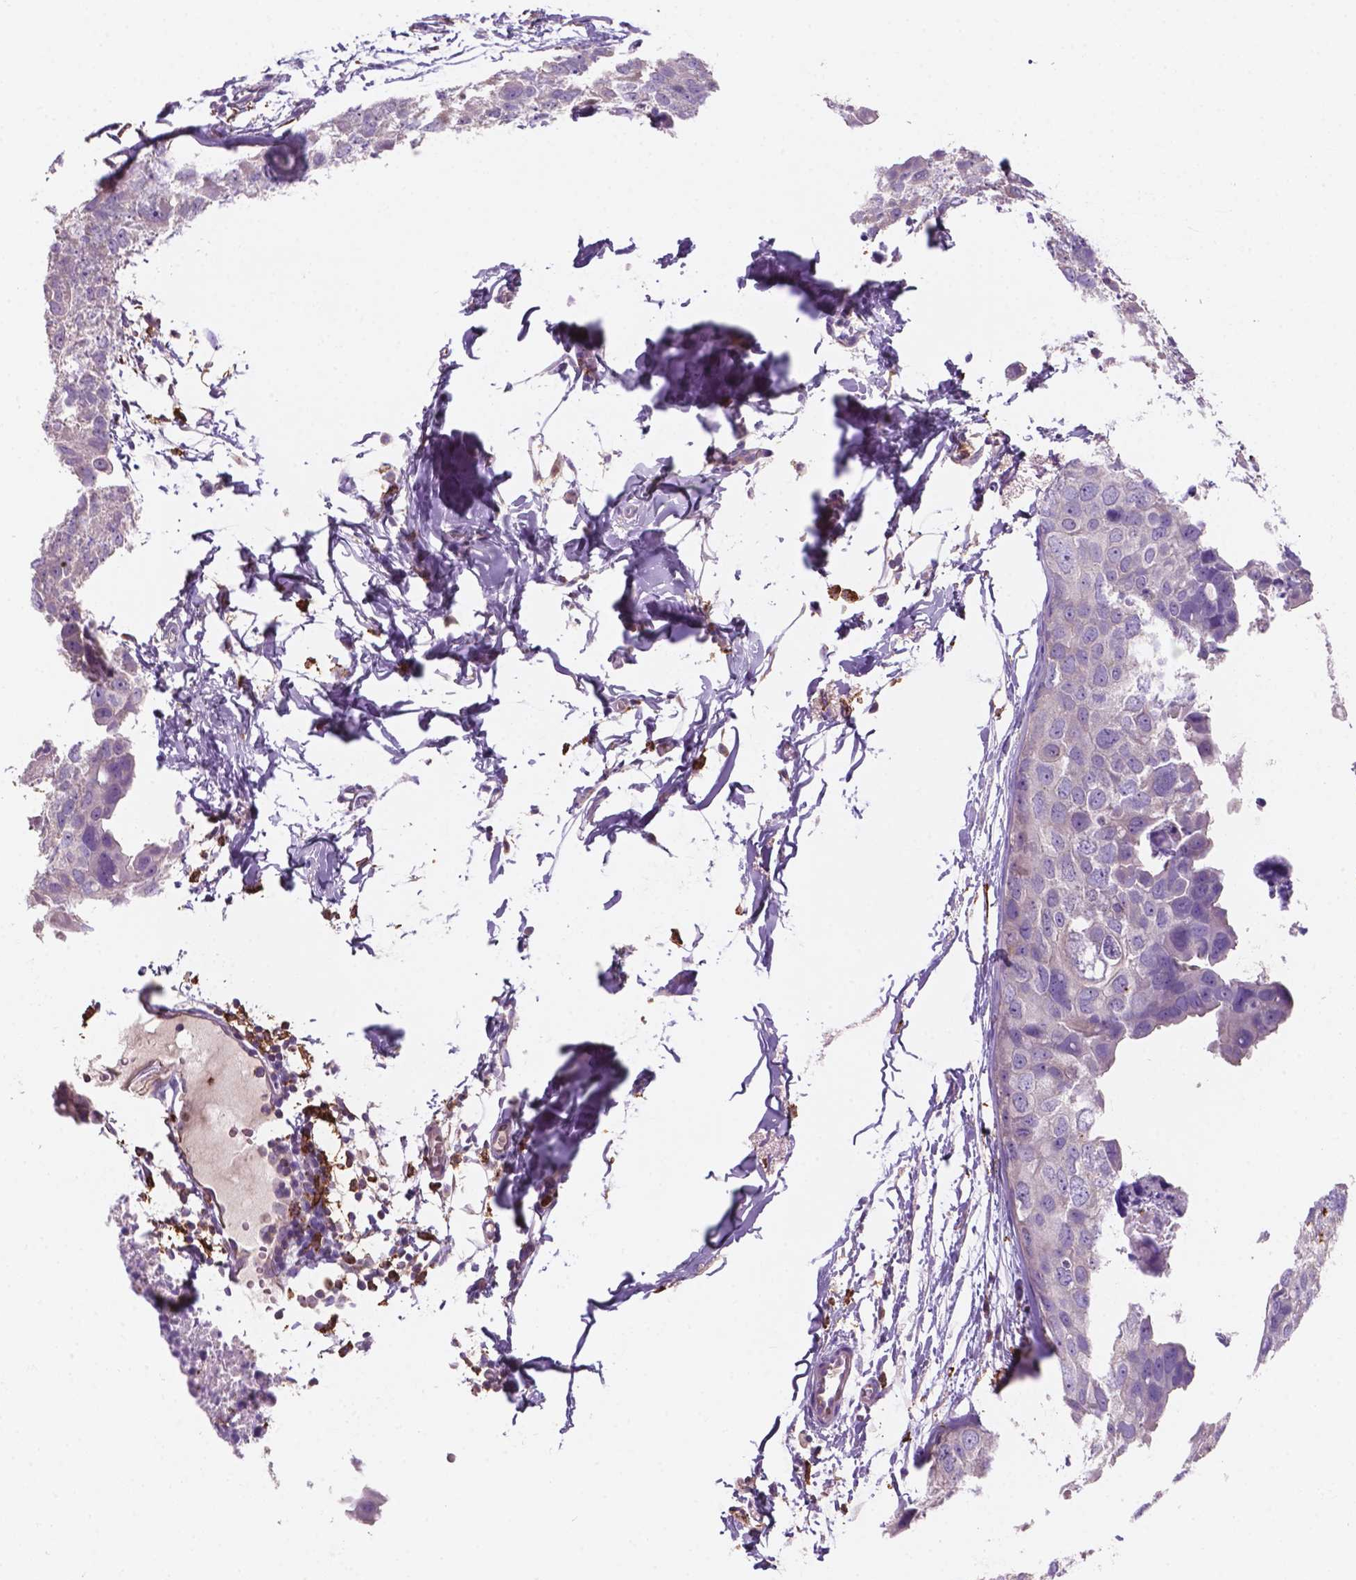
{"staining": {"intensity": "negative", "quantity": "none", "location": "none"}, "tissue": "breast cancer", "cell_type": "Tumor cells", "image_type": "cancer", "snomed": [{"axis": "morphology", "description": "Duct carcinoma"}, {"axis": "topography", "description": "Breast"}], "caption": "High magnification brightfield microscopy of breast cancer (intraductal carcinoma) stained with DAB (brown) and counterstained with hematoxylin (blue): tumor cells show no significant staining.", "gene": "MKRN2OS", "patient": {"sex": "female", "age": 38}}